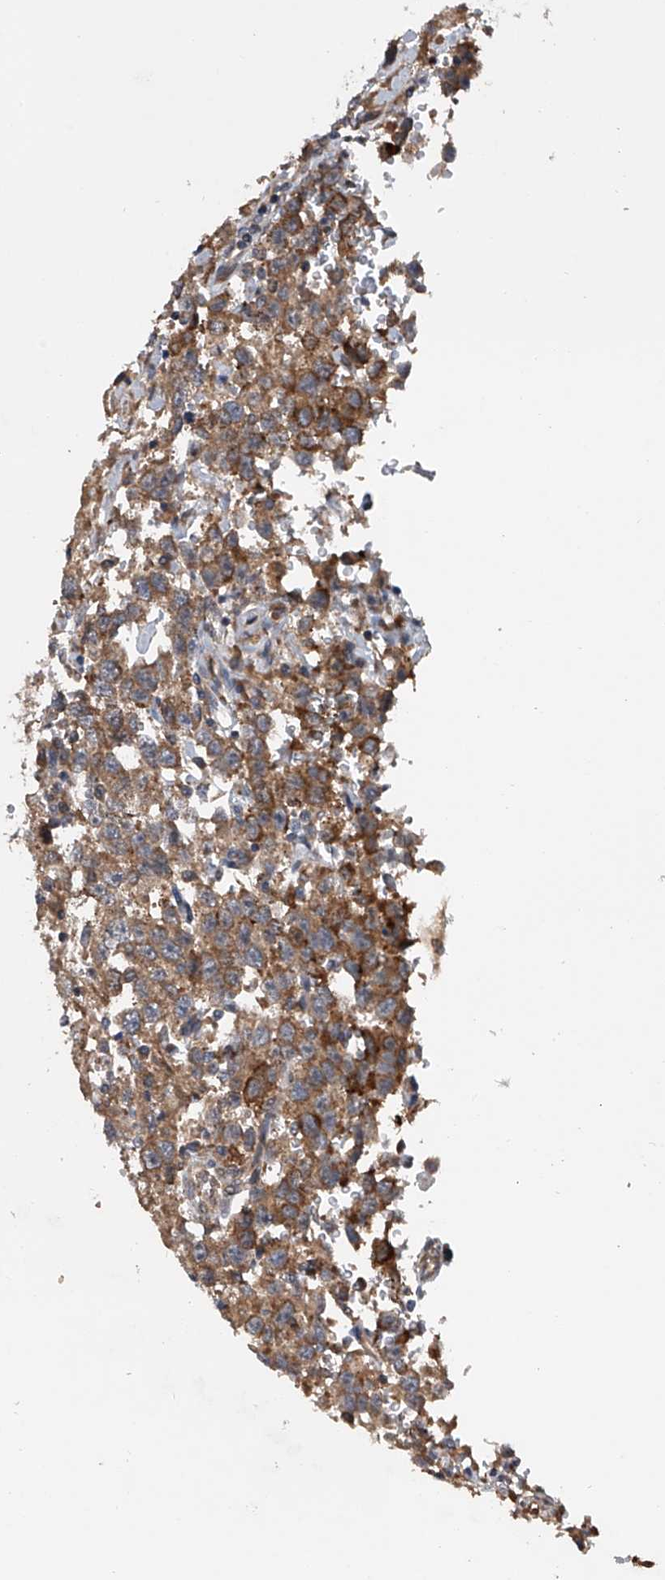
{"staining": {"intensity": "moderate", "quantity": ">75%", "location": "cytoplasmic/membranous"}, "tissue": "testis cancer", "cell_type": "Tumor cells", "image_type": "cancer", "snomed": [{"axis": "morphology", "description": "Seminoma, NOS"}, {"axis": "topography", "description": "Testis"}], "caption": "A brown stain labels moderate cytoplasmic/membranous staining of a protein in testis cancer (seminoma) tumor cells. The staining is performed using DAB brown chromogen to label protein expression. The nuclei are counter-stained blue using hematoxylin.", "gene": "GEMIN8", "patient": {"sex": "male", "age": 41}}